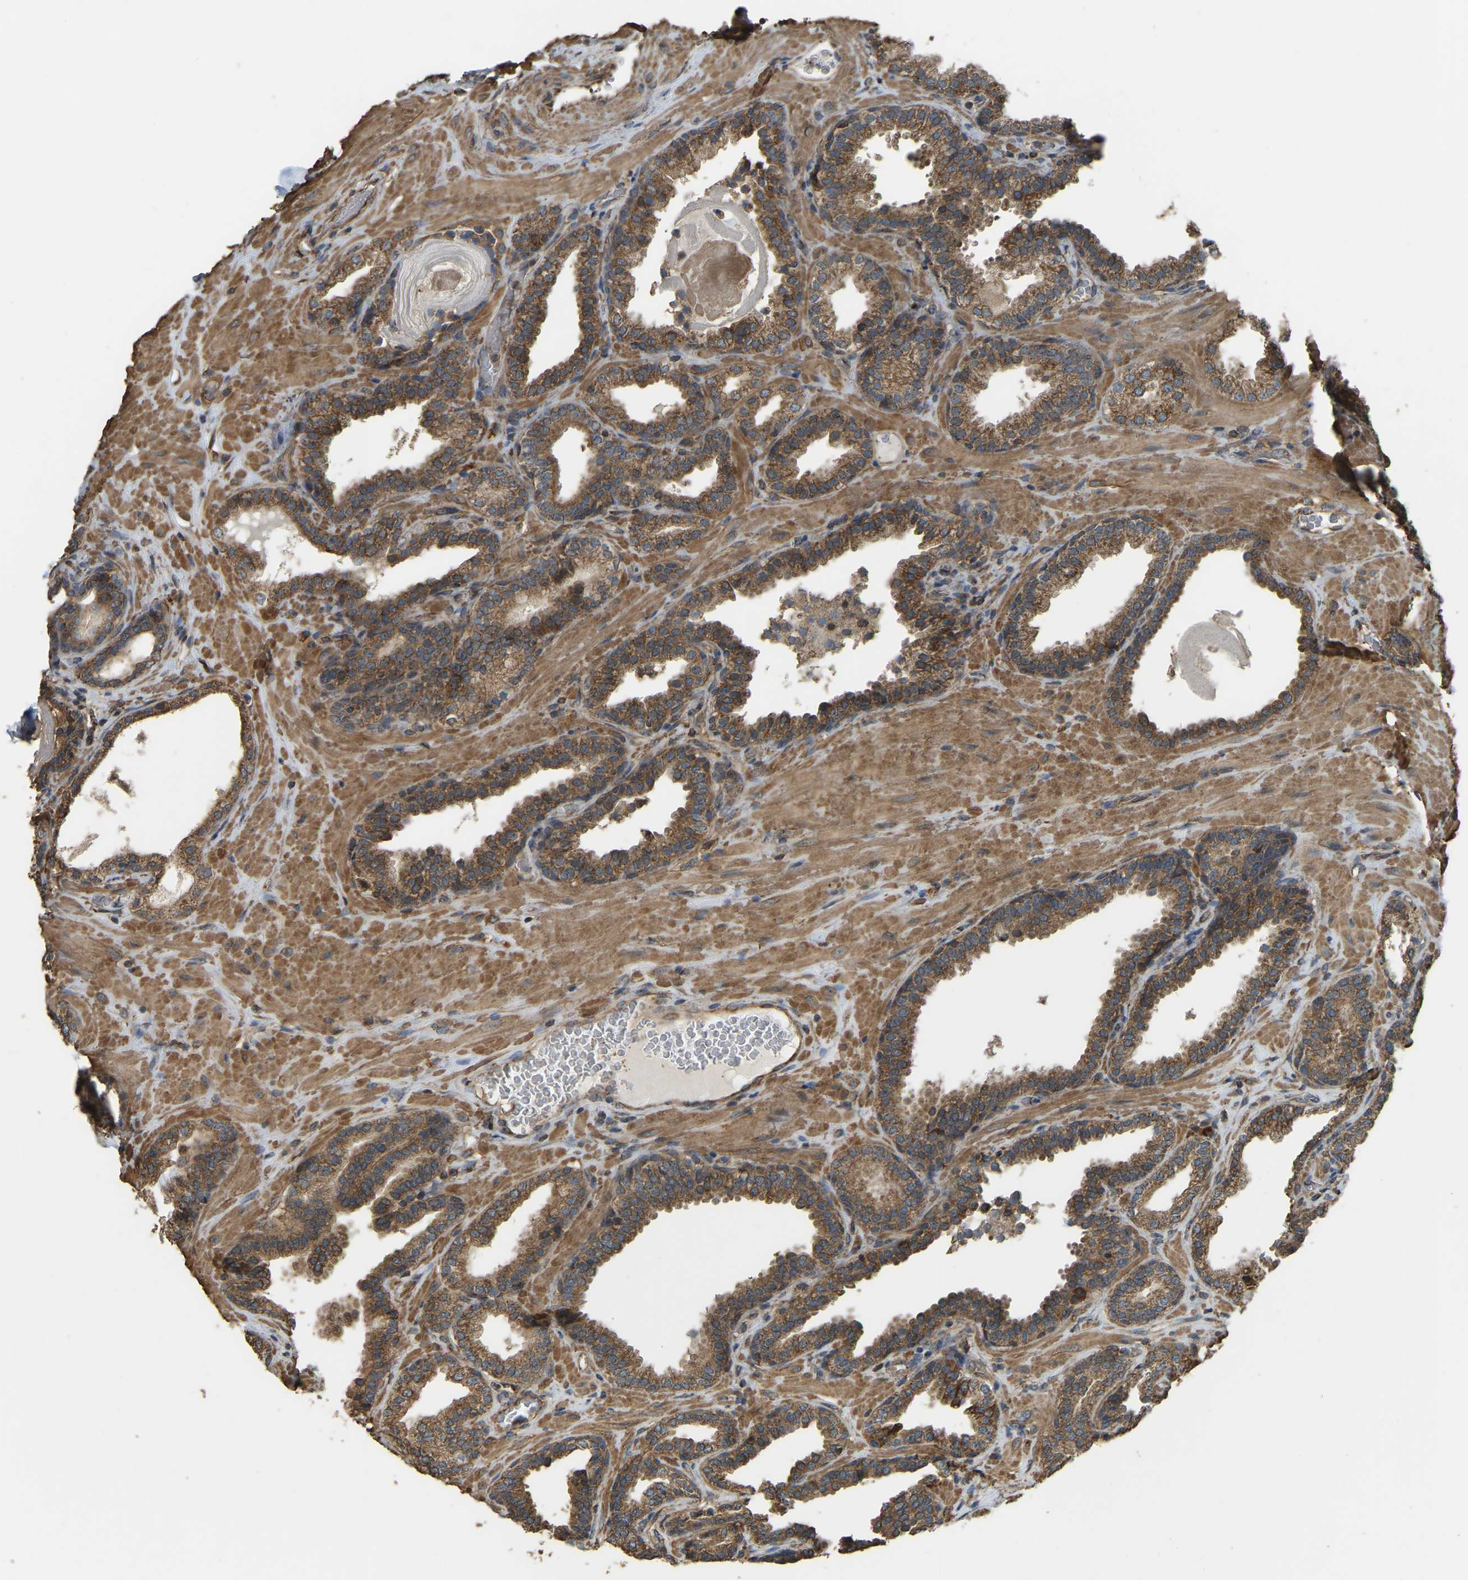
{"staining": {"intensity": "moderate", "quantity": ">75%", "location": "cytoplasmic/membranous"}, "tissue": "prostate", "cell_type": "Glandular cells", "image_type": "normal", "snomed": [{"axis": "morphology", "description": "Normal tissue, NOS"}, {"axis": "topography", "description": "Prostate"}], "caption": "IHC staining of normal prostate, which displays medium levels of moderate cytoplasmic/membranous staining in approximately >75% of glandular cells indicating moderate cytoplasmic/membranous protein expression. The staining was performed using DAB (brown) for protein detection and nuclei were counterstained in hematoxylin (blue).", "gene": "GNG2", "patient": {"sex": "male", "age": 51}}